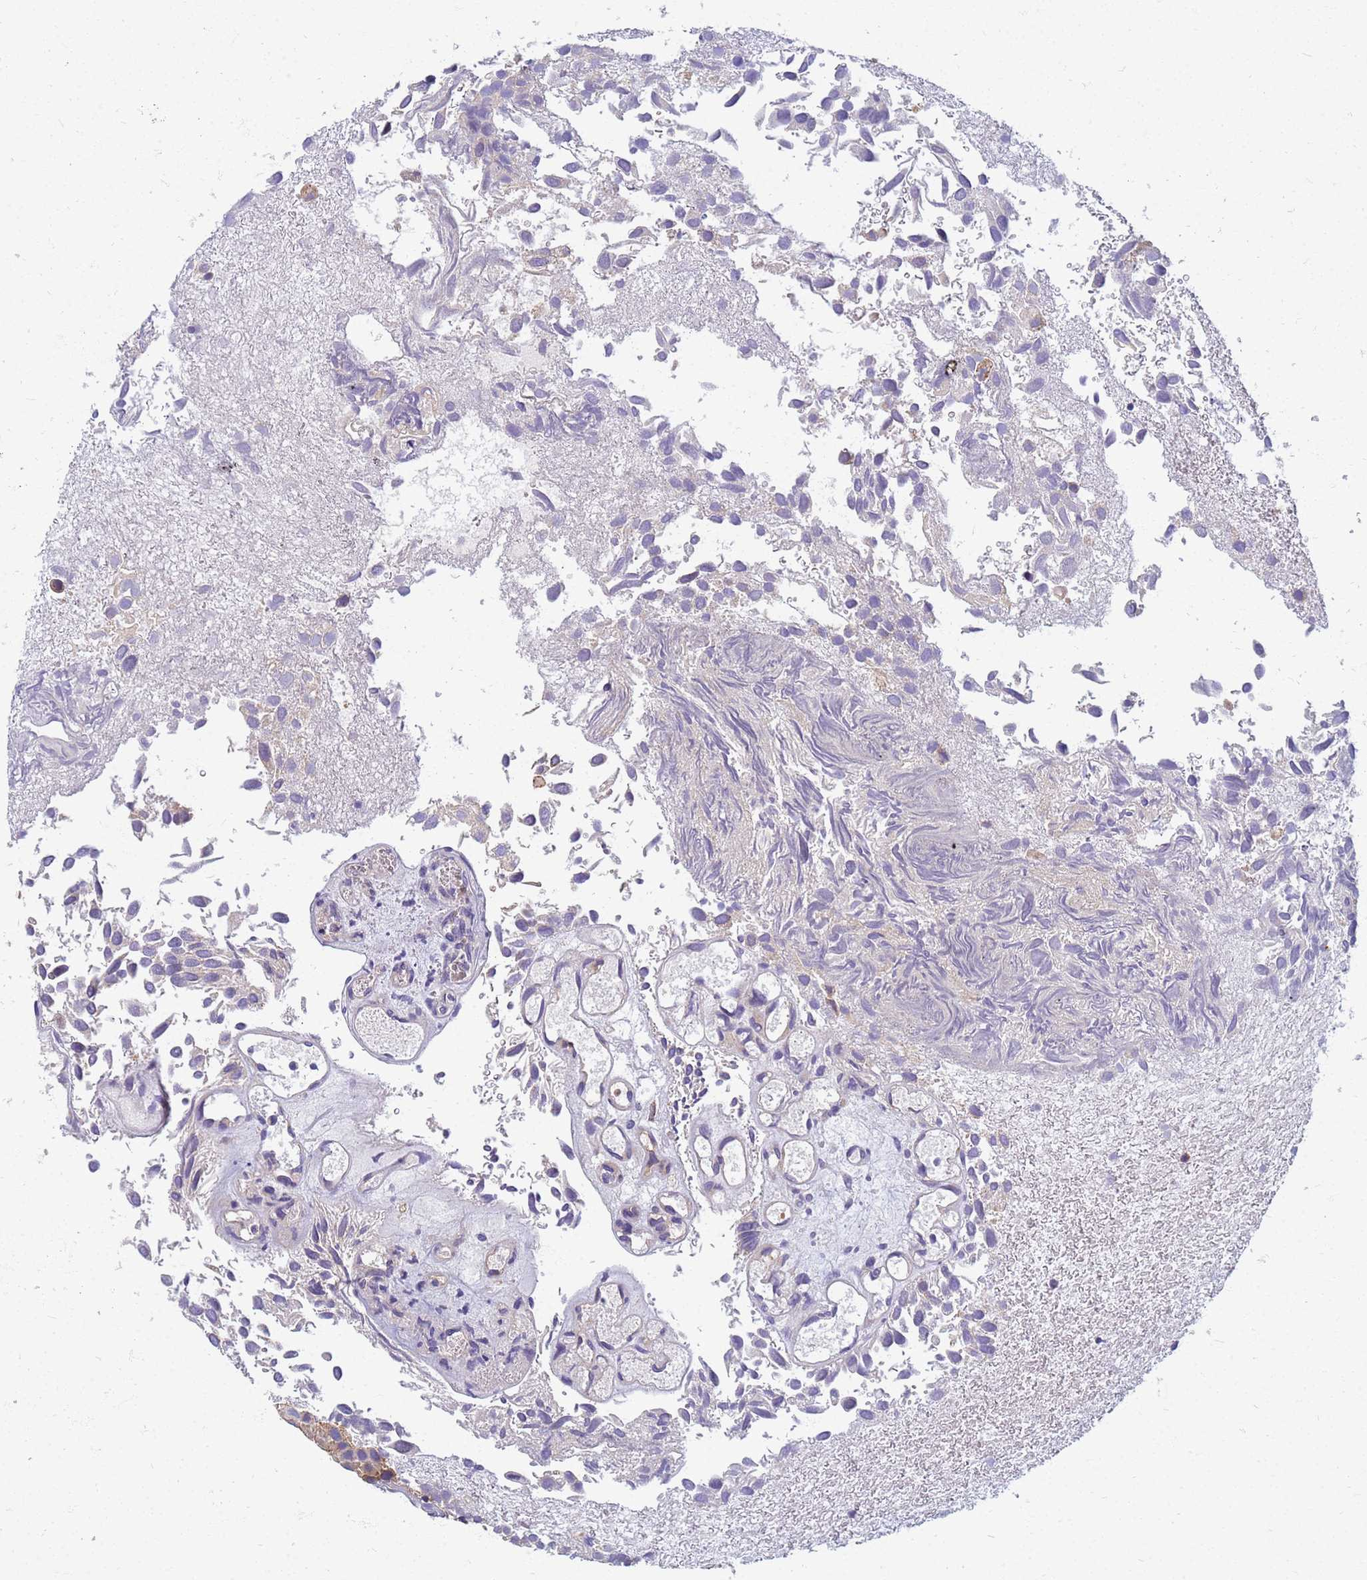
{"staining": {"intensity": "moderate", "quantity": "<25%", "location": "cytoplasmic/membranous"}, "tissue": "urothelial cancer", "cell_type": "Tumor cells", "image_type": "cancer", "snomed": [{"axis": "morphology", "description": "Urothelial carcinoma, Low grade"}, {"axis": "topography", "description": "Urinary bladder"}], "caption": "Urothelial carcinoma (low-grade) stained with a protein marker displays moderate staining in tumor cells.", "gene": "EEA1", "patient": {"sex": "male", "age": 88}}